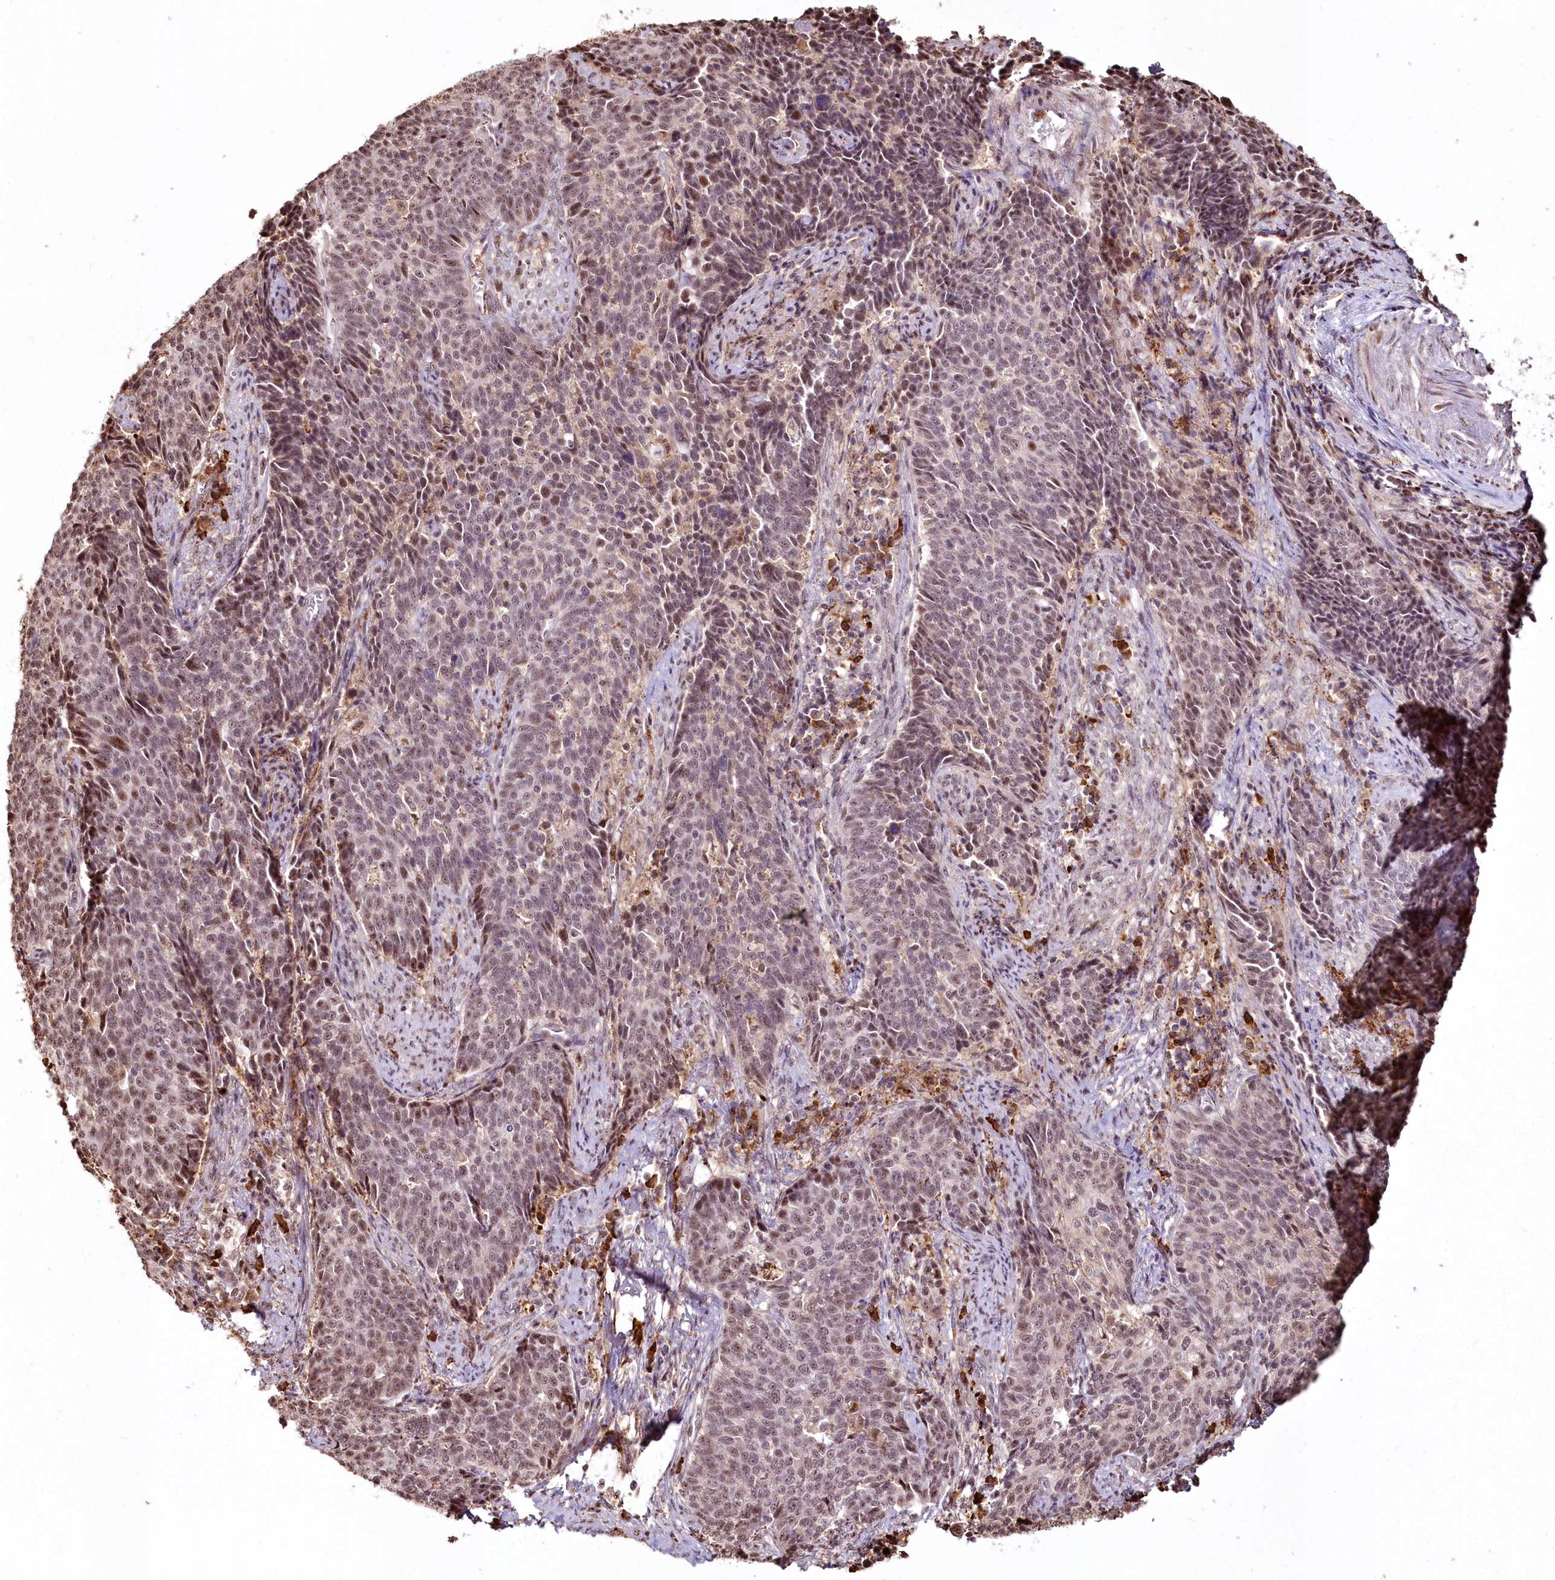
{"staining": {"intensity": "weak", "quantity": "25%-75%", "location": "nuclear"}, "tissue": "cervical cancer", "cell_type": "Tumor cells", "image_type": "cancer", "snomed": [{"axis": "morphology", "description": "Squamous cell carcinoma, NOS"}, {"axis": "topography", "description": "Cervix"}], "caption": "Immunohistochemistry histopathology image of neoplastic tissue: human cervical squamous cell carcinoma stained using IHC displays low levels of weak protein expression localized specifically in the nuclear of tumor cells, appearing as a nuclear brown color.", "gene": "PYROXD1", "patient": {"sex": "female", "age": 39}}